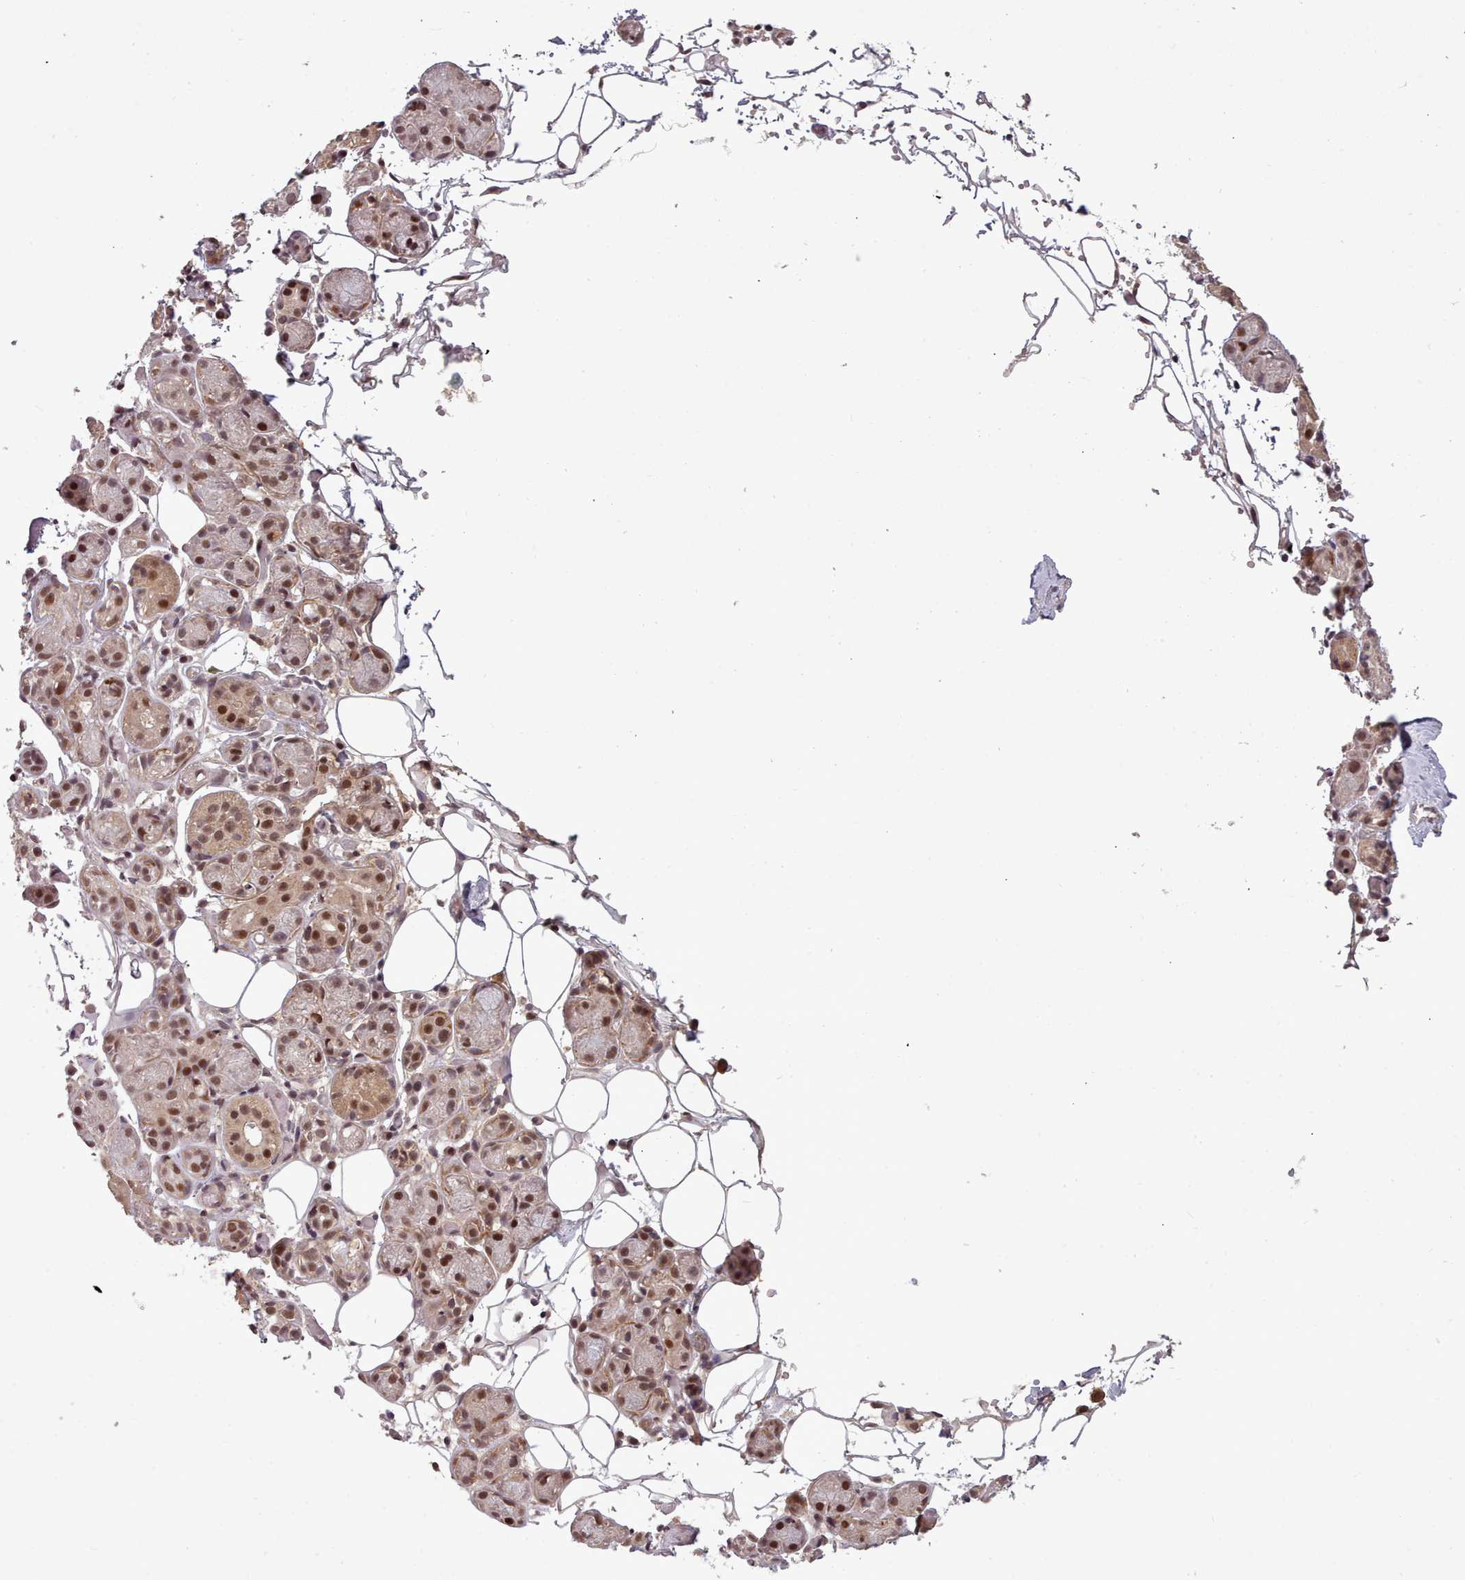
{"staining": {"intensity": "moderate", "quantity": "25%-75%", "location": "cytoplasmic/membranous,nuclear"}, "tissue": "salivary gland", "cell_type": "Glandular cells", "image_type": "normal", "snomed": [{"axis": "morphology", "description": "Normal tissue, NOS"}, {"axis": "topography", "description": "Salivary gland"}], "caption": "DAB immunohistochemical staining of benign salivary gland demonstrates moderate cytoplasmic/membranous,nuclear protein expression in about 25%-75% of glandular cells.", "gene": "CDC6", "patient": {"sex": "male", "age": 82}}